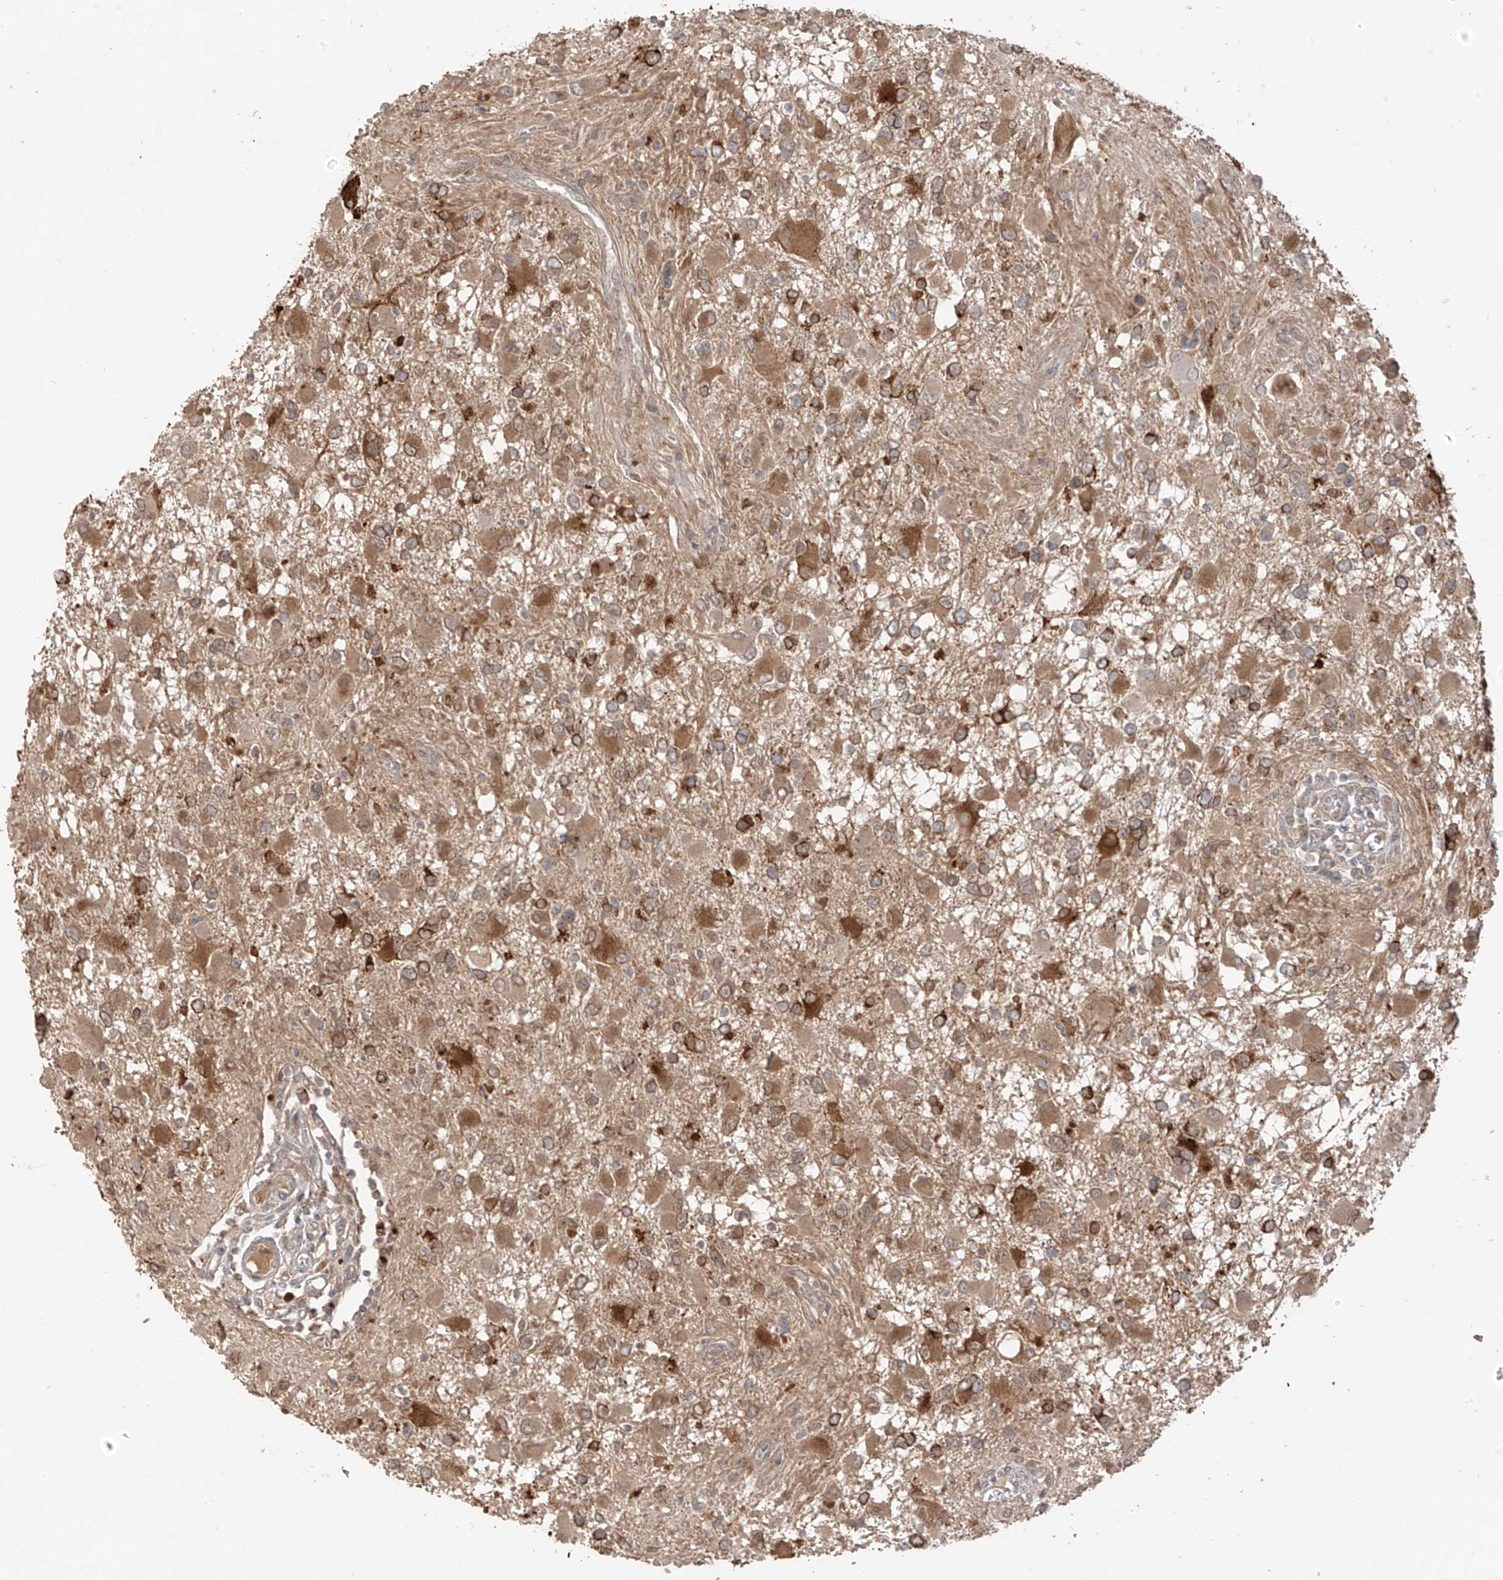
{"staining": {"intensity": "moderate", "quantity": ">75%", "location": "cytoplasmic/membranous"}, "tissue": "glioma", "cell_type": "Tumor cells", "image_type": "cancer", "snomed": [{"axis": "morphology", "description": "Glioma, malignant, High grade"}, {"axis": "topography", "description": "Brain"}], "caption": "The photomicrograph reveals immunohistochemical staining of glioma. There is moderate cytoplasmic/membranous staining is identified in about >75% of tumor cells.", "gene": "COLGALT2", "patient": {"sex": "male", "age": 53}}